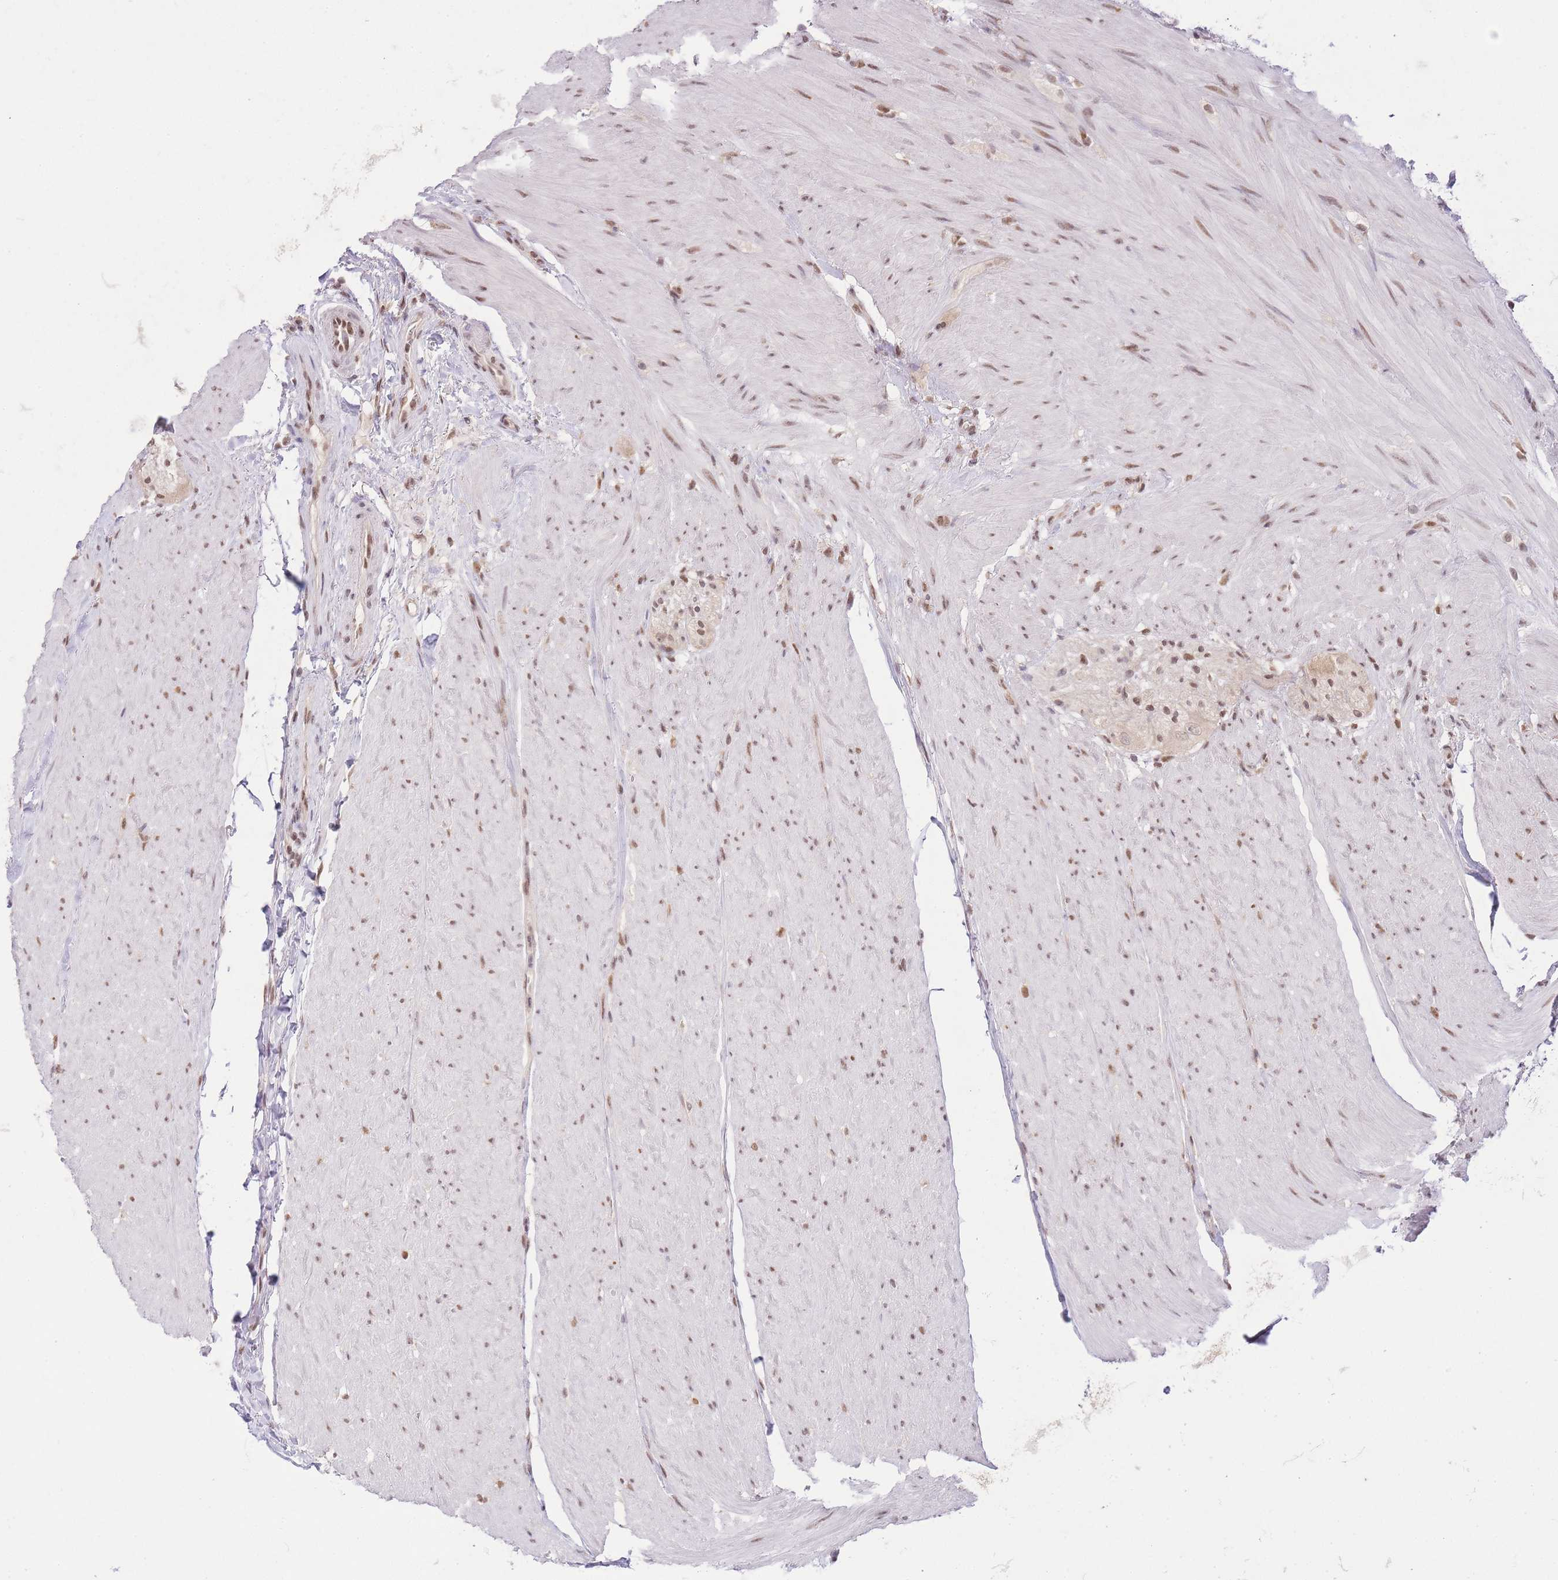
{"staining": {"intensity": "moderate", "quantity": ">75%", "location": "nuclear"}, "tissue": "colon", "cell_type": "Endothelial cells", "image_type": "normal", "snomed": [{"axis": "morphology", "description": "Normal tissue, NOS"}, {"axis": "topography", "description": "Colon"}], "caption": "Moderate nuclear positivity is appreciated in approximately >75% of endothelial cells in unremarkable colon.", "gene": "TMED3", "patient": {"sex": "female", "age": 82}}